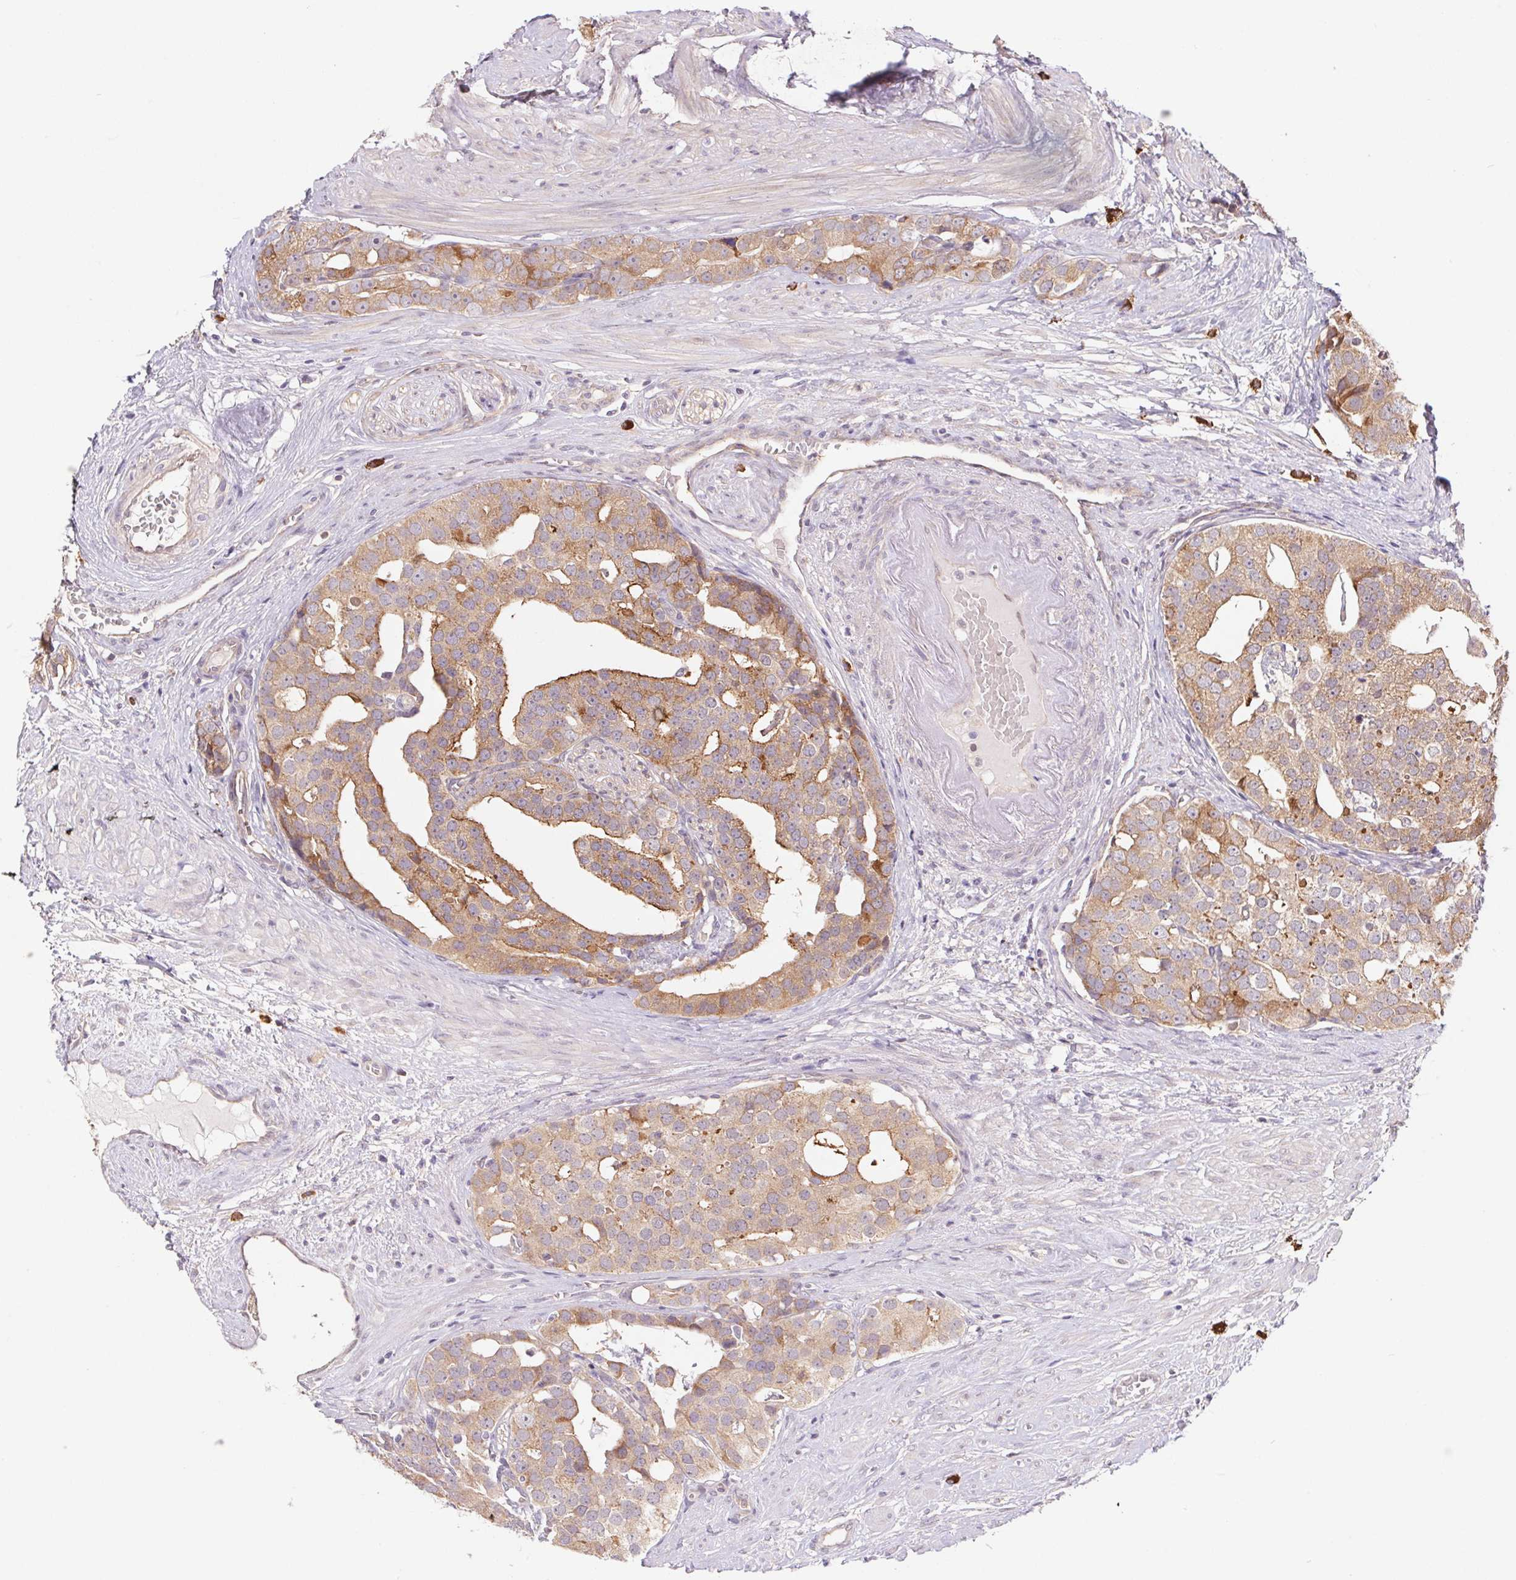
{"staining": {"intensity": "weak", "quantity": "25%-75%", "location": "cytoplasmic/membranous"}, "tissue": "prostate cancer", "cell_type": "Tumor cells", "image_type": "cancer", "snomed": [{"axis": "morphology", "description": "Adenocarcinoma, High grade"}, {"axis": "topography", "description": "Prostate"}], "caption": "High-power microscopy captured an IHC micrograph of high-grade adenocarcinoma (prostate), revealing weak cytoplasmic/membranous expression in about 25%-75% of tumor cells.", "gene": "RRM1", "patient": {"sex": "male", "age": 71}}